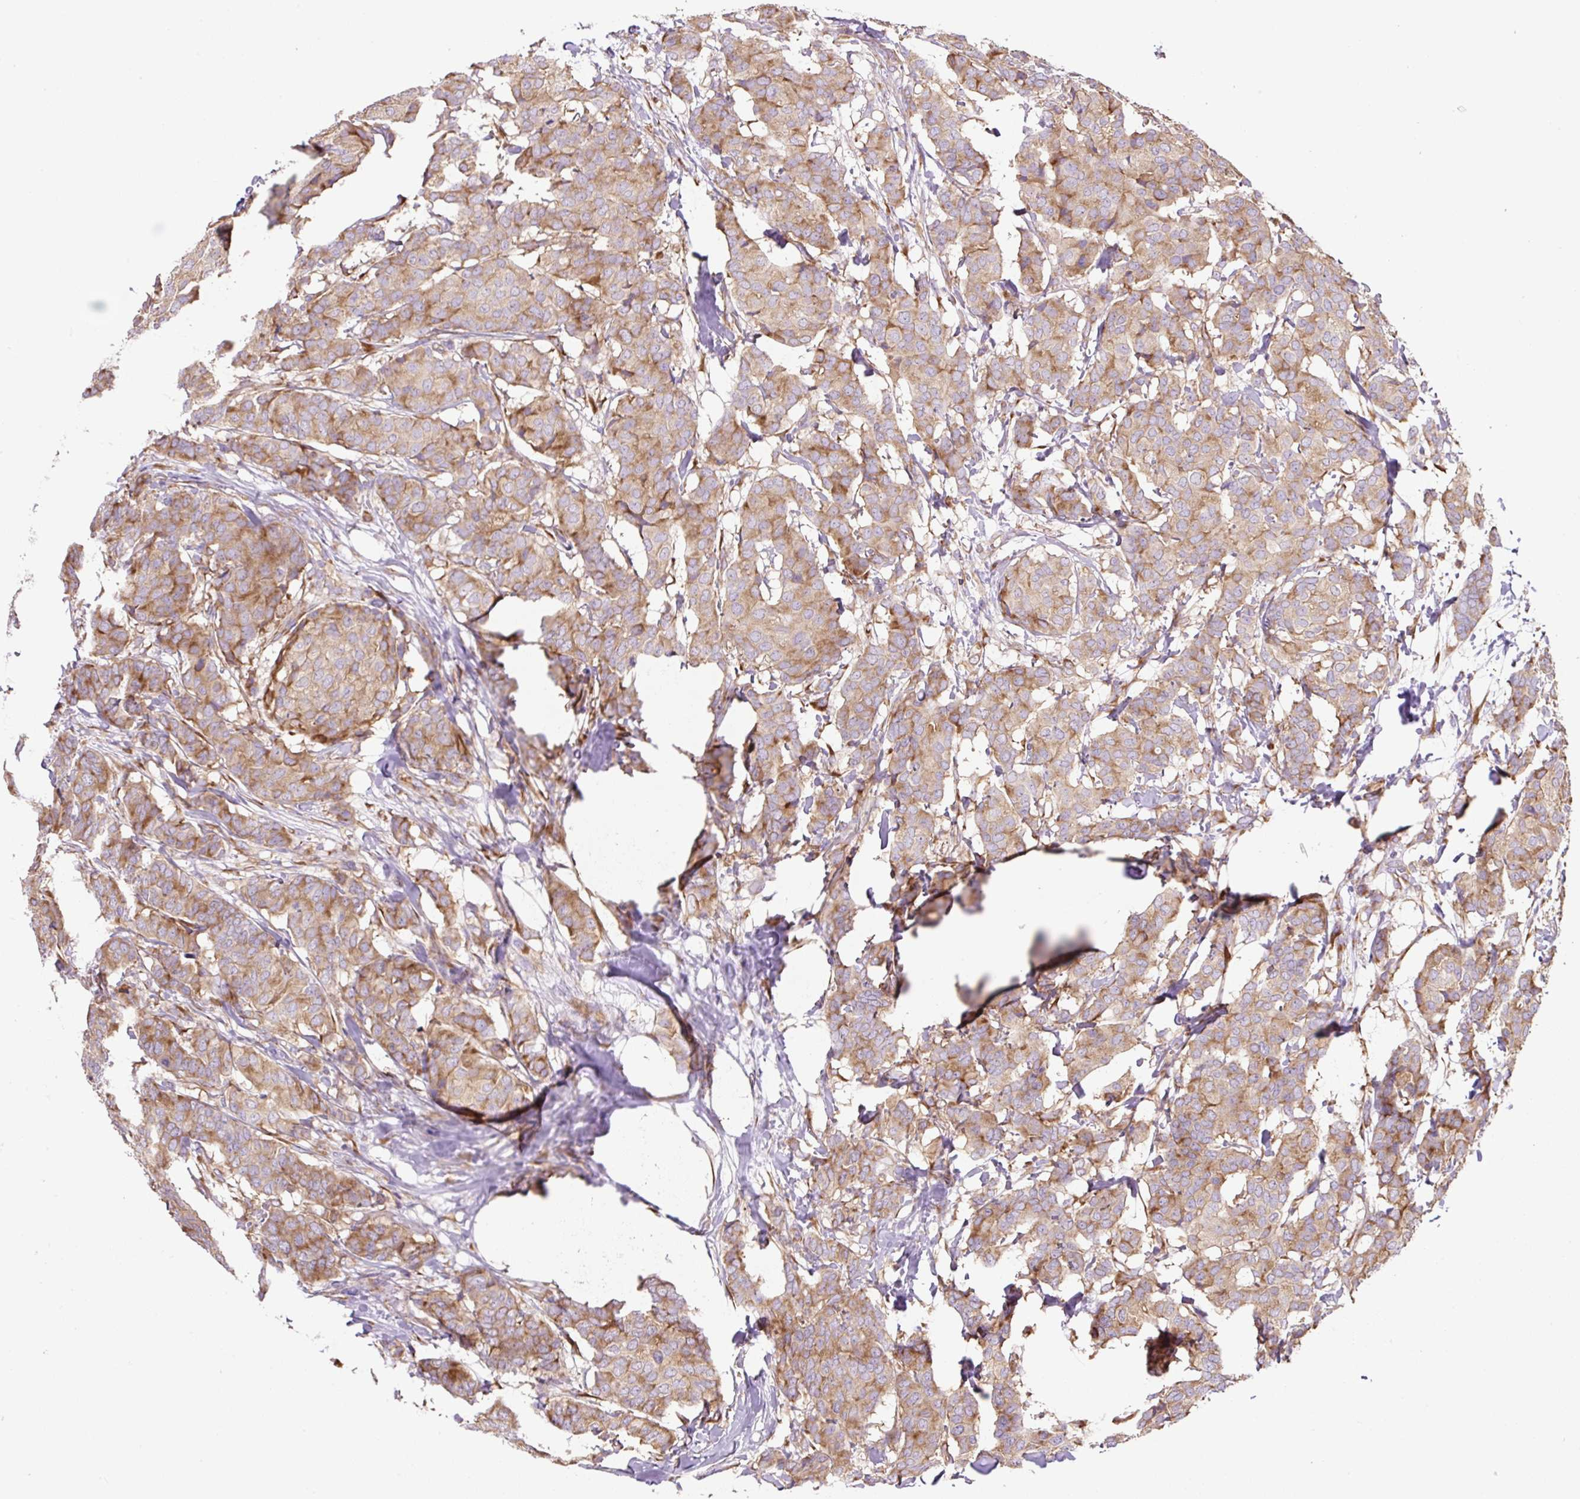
{"staining": {"intensity": "moderate", "quantity": "25%-75%", "location": "cytoplasmic/membranous"}, "tissue": "breast cancer", "cell_type": "Tumor cells", "image_type": "cancer", "snomed": [{"axis": "morphology", "description": "Duct carcinoma"}, {"axis": "topography", "description": "Breast"}], "caption": "Moderate cytoplasmic/membranous positivity is present in about 25%-75% of tumor cells in breast cancer. Using DAB (3,3'-diaminobenzidine) (brown) and hematoxylin (blue) stains, captured at high magnification using brightfield microscopy.", "gene": "RPS23", "patient": {"sex": "female", "age": 75}}